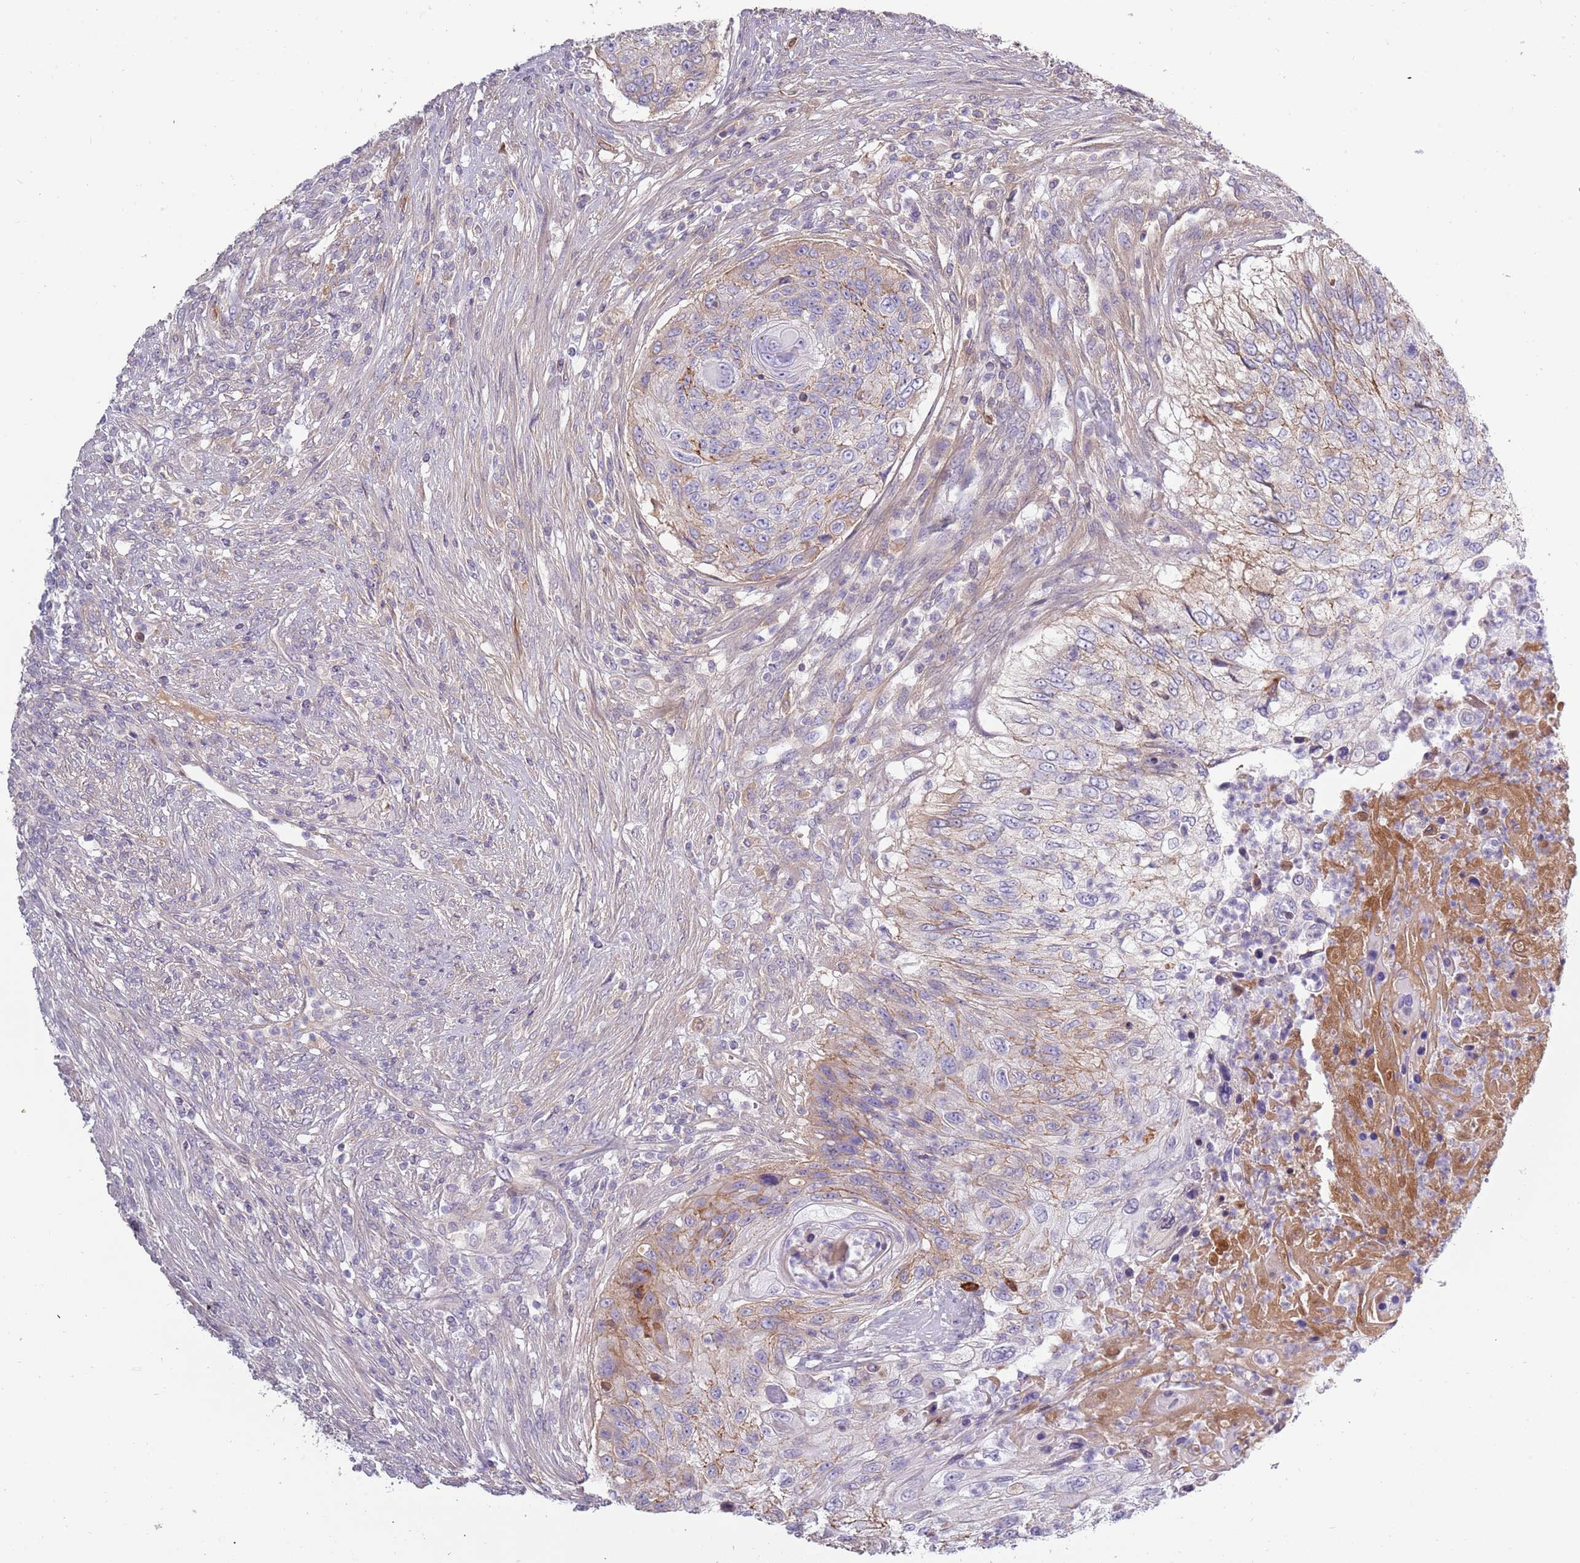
{"staining": {"intensity": "weak", "quantity": "25%-75%", "location": "cytoplasmic/membranous"}, "tissue": "urothelial cancer", "cell_type": "Tumor cells", "image_type": "cancer", "snomed": [{"axis": "morphology", "description": "Urothelial carcinoma, High grade"}, {"axis": "topography", "description": "Urinary bladder"}], "caption": "Urothelial carcinoma (high-grade) stained with a brown dye shows weak cytoplasmic/membranous positive staining in about 25%-75% of tumor cells.", "gene": "TNFRSF6B", "patient": {"sex": "female", "age": 60}}